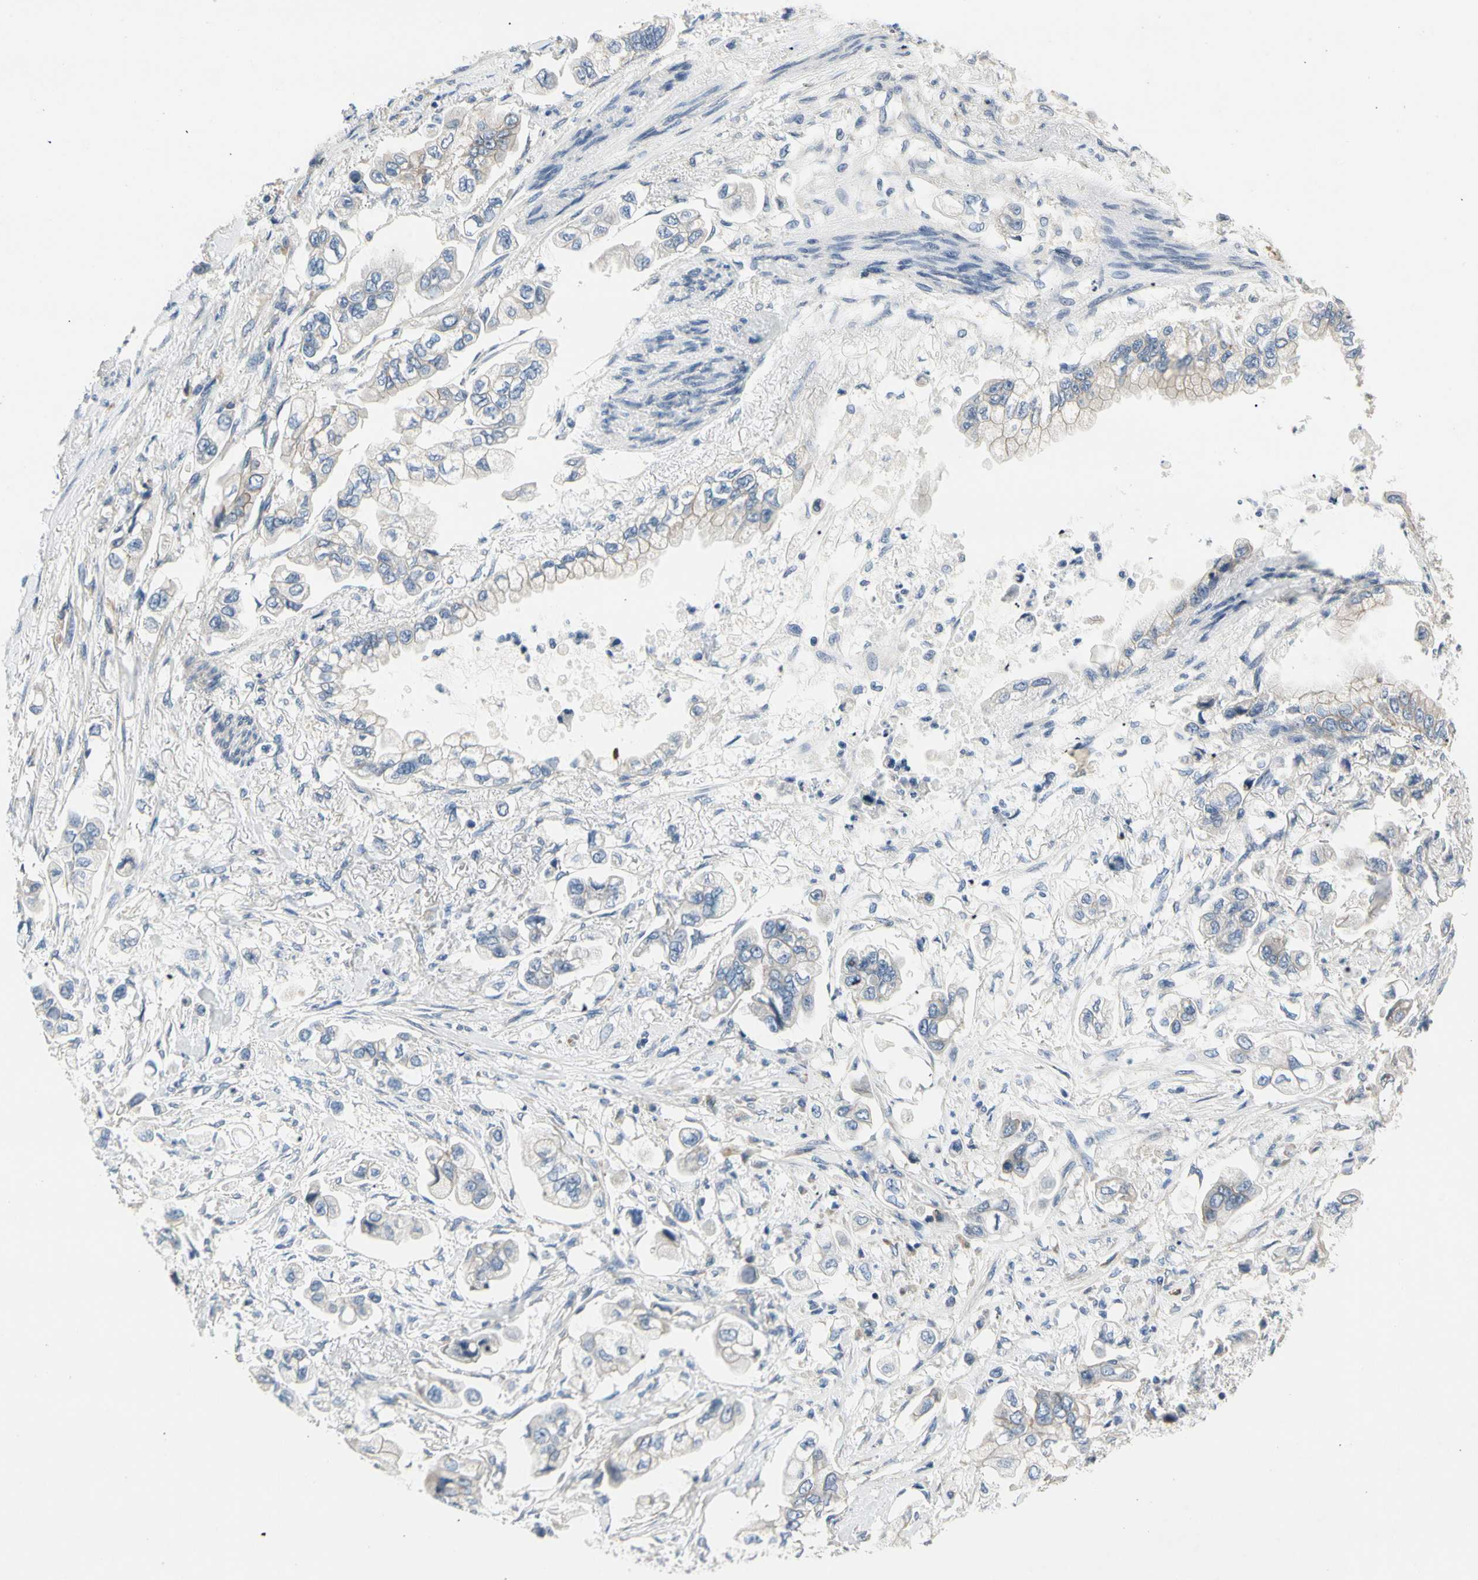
{"staining": {"intensity": "negative", "quantity": "none", "location": "none"}, "tissue": "stomach cancer", "cell_type": "Tumor cells", "image_type": "cancer", "snomed": [{"axis": "morphology", "description": "Adenocarcinoma, NOS"}, {"axis": "topography", "description": "Stomach"}], "caption": "A high-resolution photomicrograph shows immunohistochemistry (IHC) staining of stomach cancer (adenocarcinoma), which shows no significant expression in tumor cells. (DAB (3,3'-diaminobenzidine) immunohistochemistry visualized using brightfield microscopy, high magnification).", "gene": "LGR6", "patient": {"sex": "male", "age": 62}}